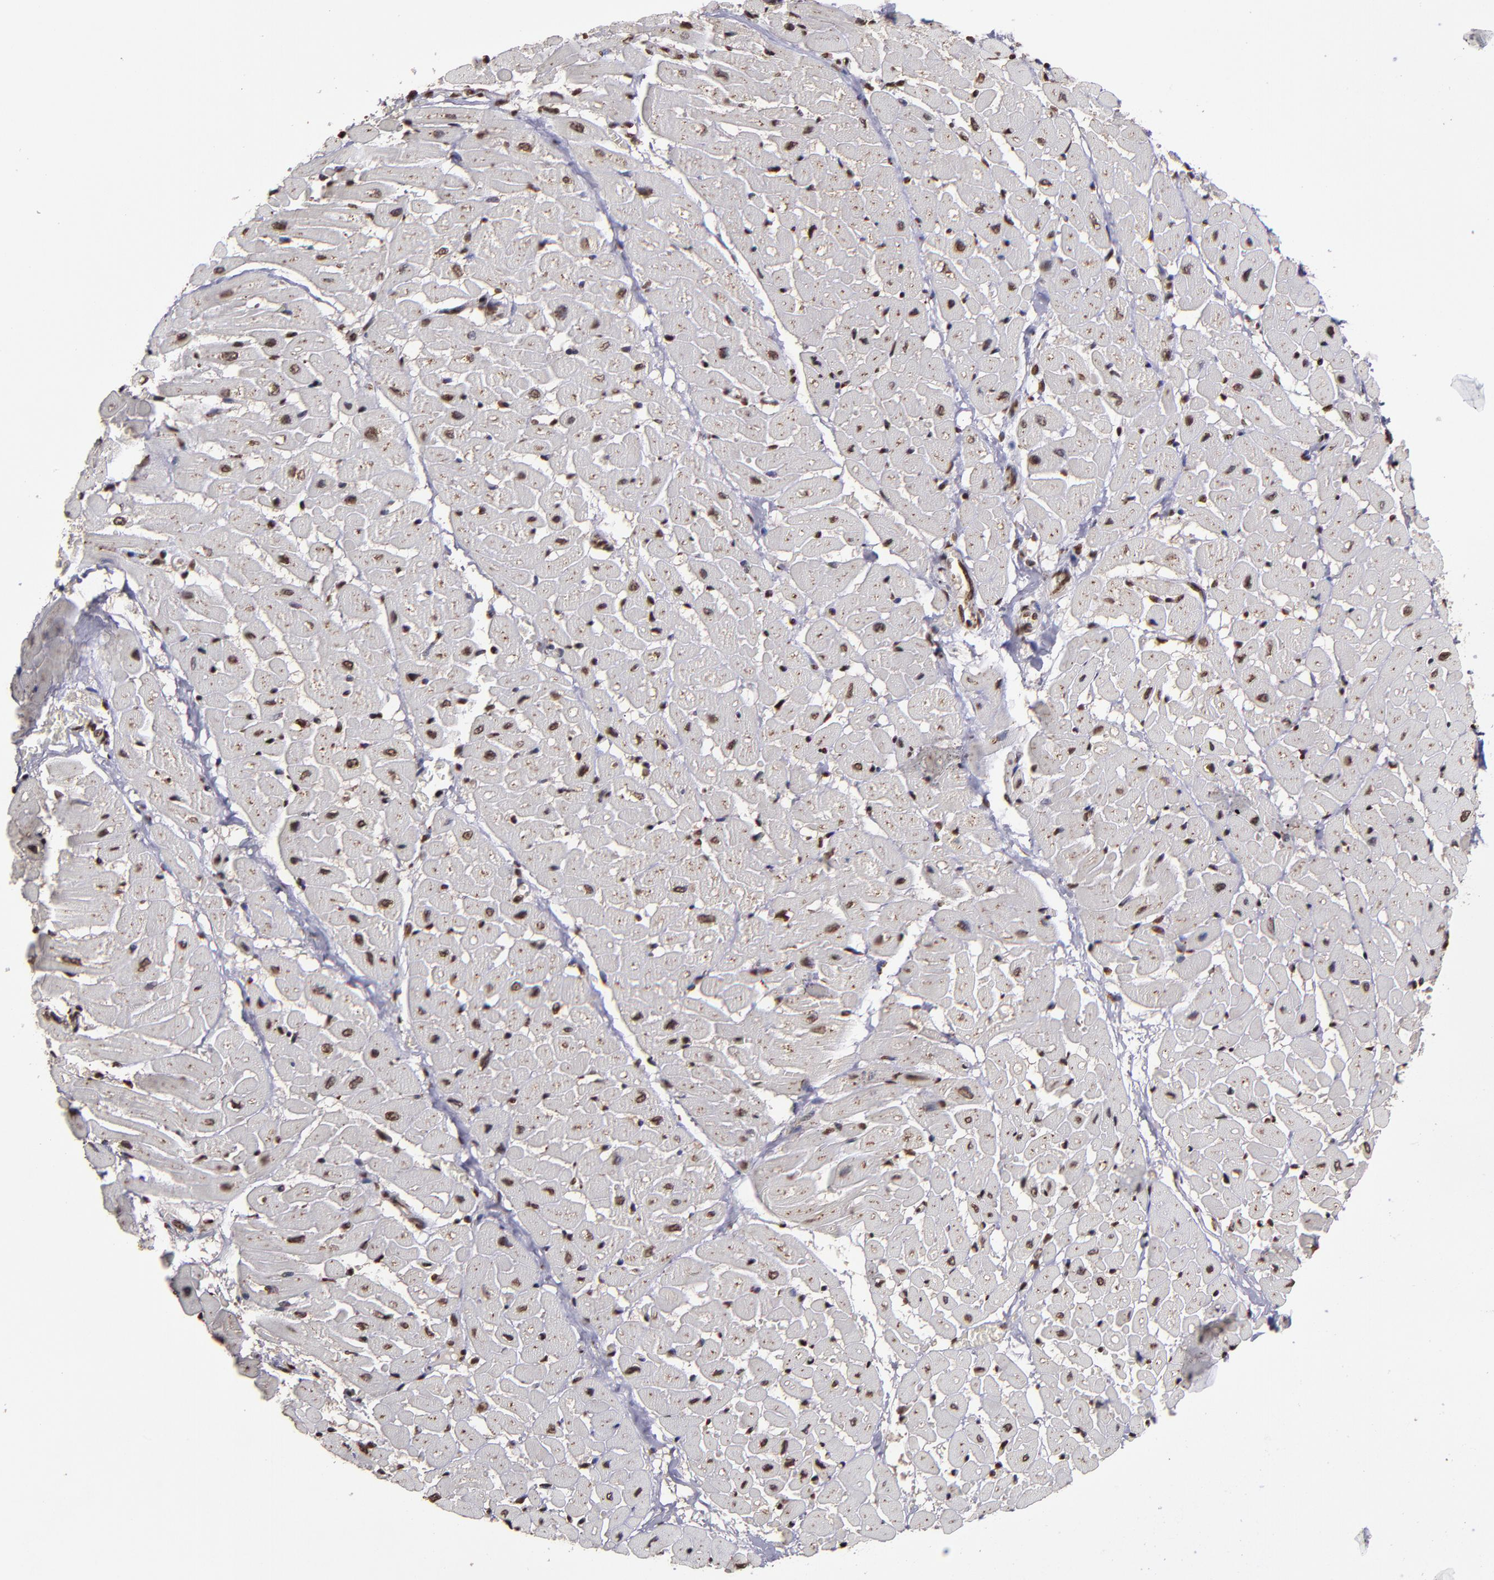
{"staining": {"intensity": "moderate", "quantity": ">75%", "location": "nuclear"}, "tissue": "heart muscle", "cell_type": "Cardiomyocytes", "image_type": "normal", "snomed": [{"axis": "morphology", "description": "Normal tissue, NOS"}, {"axis": "topography", "description": "Heart"}], "caption": "Heart muscle stained with DAB (3,3'-diaminobenzidine) immunohistochemistry (IHC) exhibits medium levels of moderate nuclear expression in about >75% of cardiomyocytes.", "gene": "CSDC2", "patient": {"sex": "male", "age": 45}}